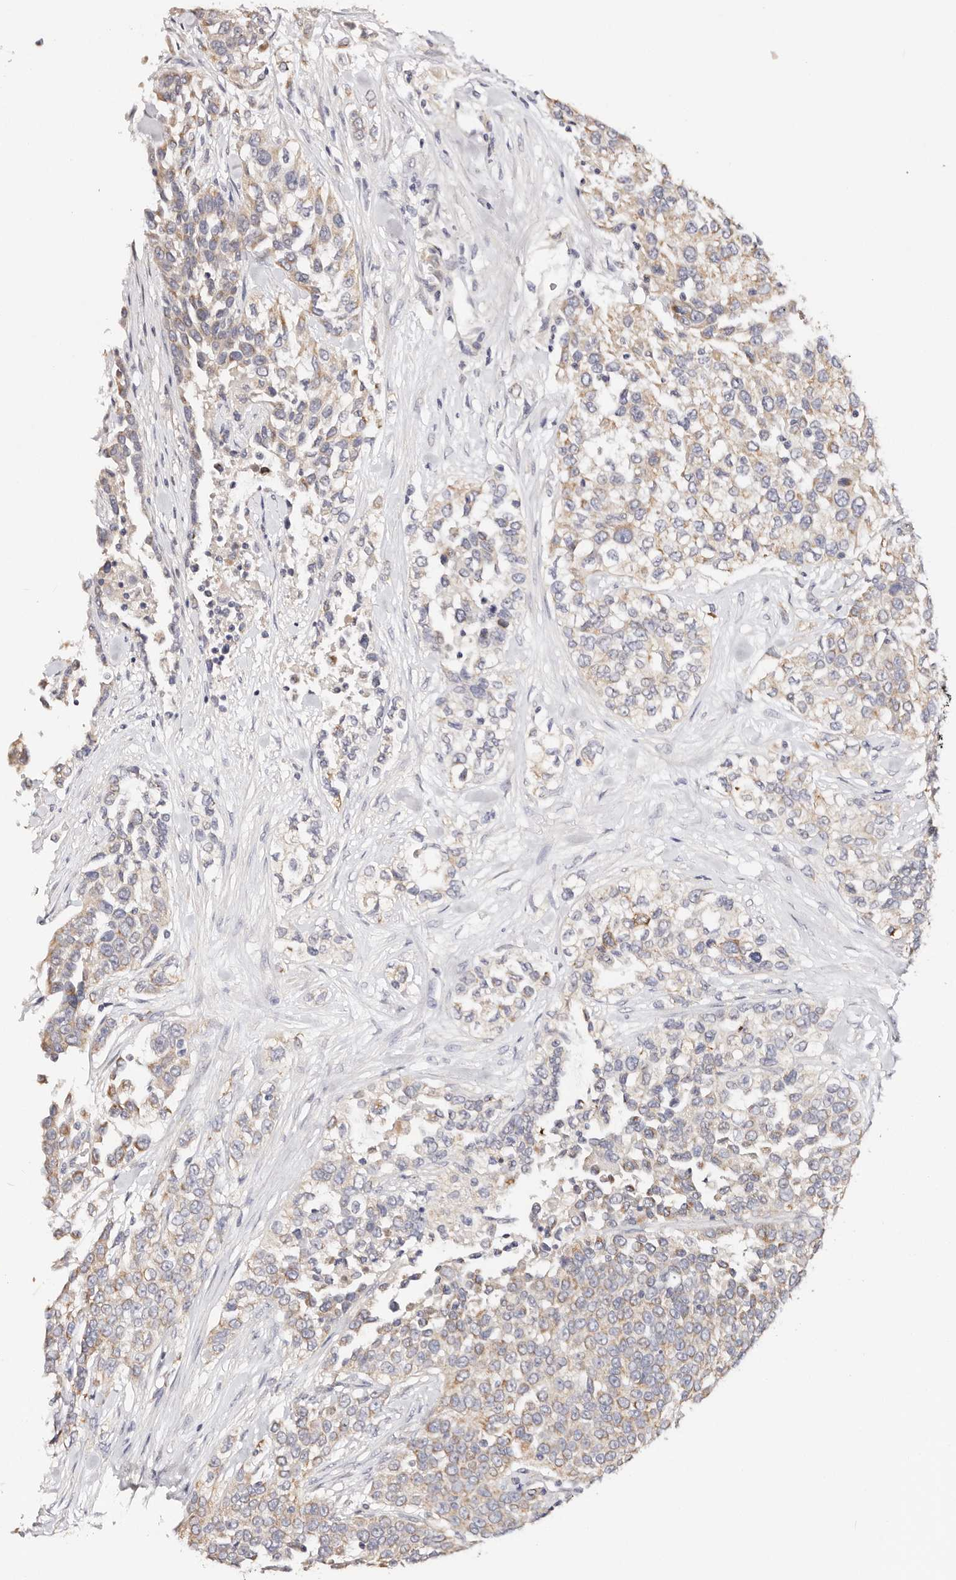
{"staining": {"intensity": "weak", "quantity": "25%-75%", "location": "cytoplasmic/membranous"}, "tissue": "urothelial cancer", "cell_type": "Tumor cells", "image_type": "cancer", "snomed": [{"axis": "morphology", "description": "Urothelial carcinoma, High grade"}, {"axis": "topography", "description": "Urinary bladder"}], "caption": "Urothelial cancer stained with a protein marker exhibits weak staining in tumor cells.", "gene": "VIPAS39", "patient": {"sex": "female", "age": 80}}